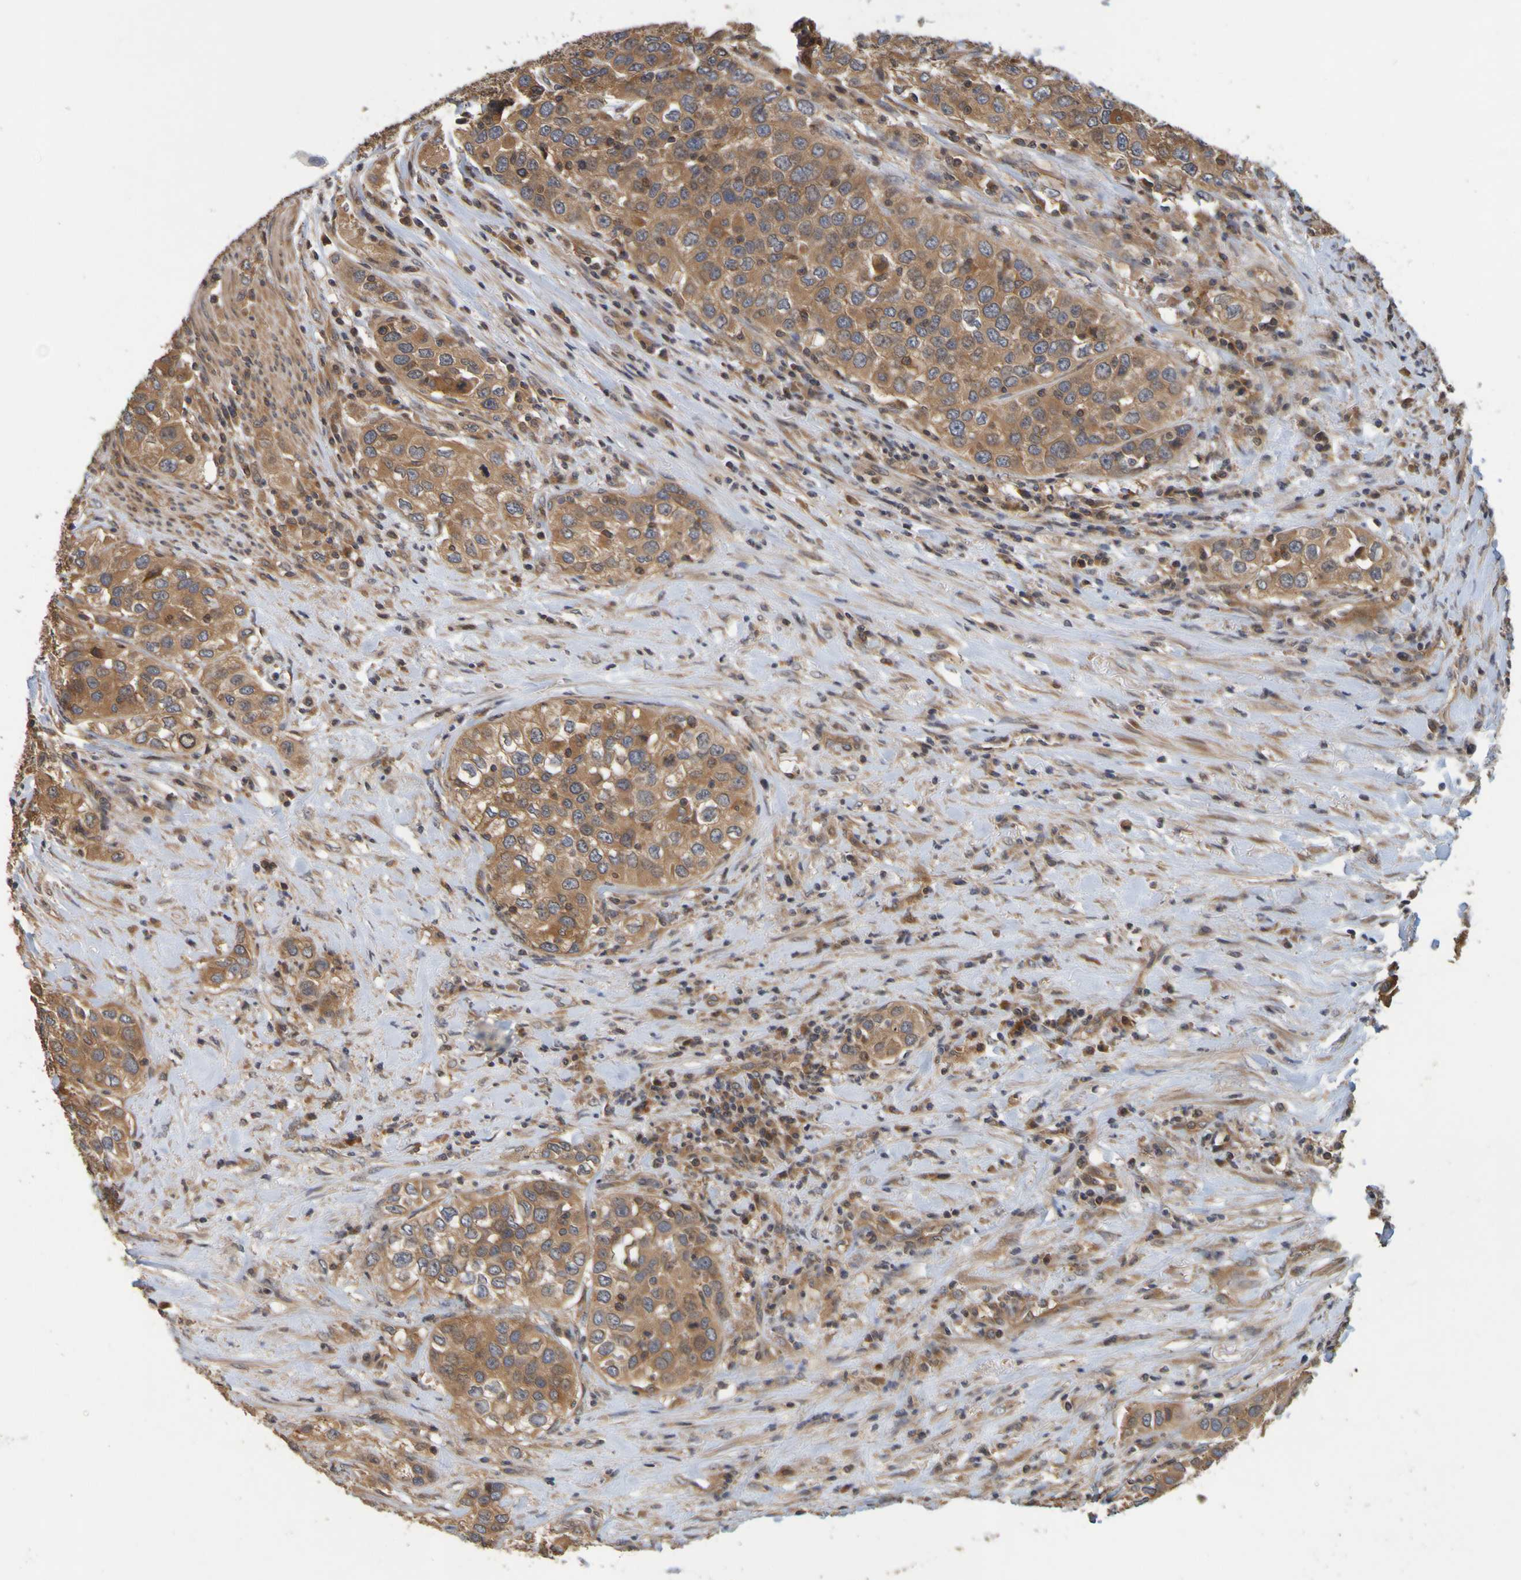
{"staining": {"intensity": "moderate", "quantity": ">75%", "location": "cytoplasmic/membranous"}, "tissue": "urothelial cancer", "cell_type": "Tumor cells", "image_type": "cancer", "snomed": [{"axis": "morphology", "description": "Urothelial carcinoma, High grade"}, {"axis": "topography", "description": "Urinary bladder"}], "caption": "High-grade urothelial carcinoma tissue demonstrates moderate cytoplasmic/membranous positivity in approximately >75% of tumor cells, visualized by immunohistochemistry.", "gene": "OCRL", "patient": {"sex": "female", "age": 80}}